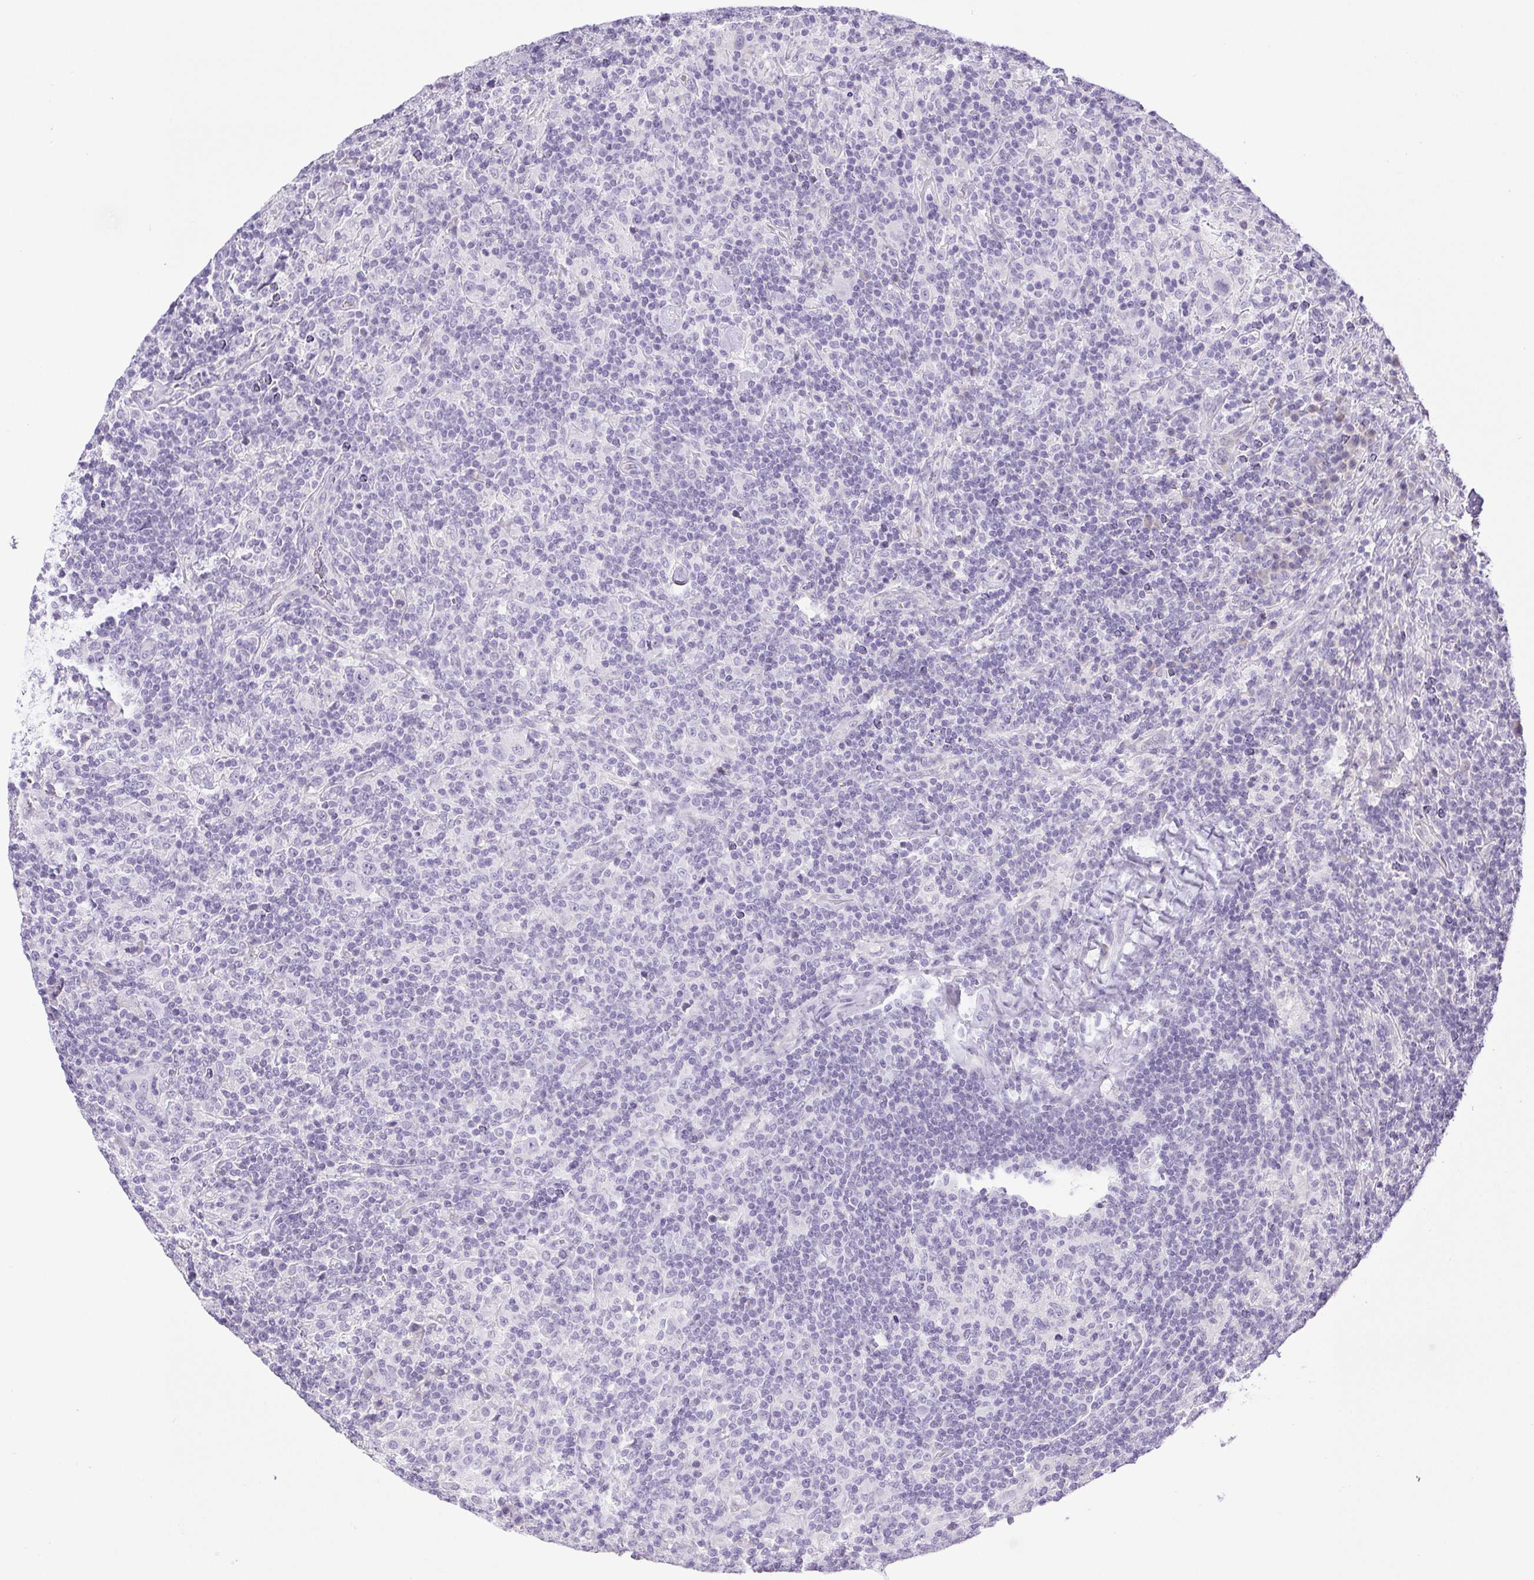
{"staining": {"intensity": "negative", "quantity": "none", "location": "none"}, "tissue": "lymphoma", "cell_type": "Tumor cells", "image_type": "cancer", "snomed": [{"axis": "morphology", "description": "Hodgkin's disease, NOS"}, {"axis": "topography", "description": "Lymph node"}], "caption": "Immunohistochemistry (IHC) of human lymphoma demonstrates no staining in tumor cells.", "gene": "PAPPA2", "patient": {"sex": "male", "age": 70}}